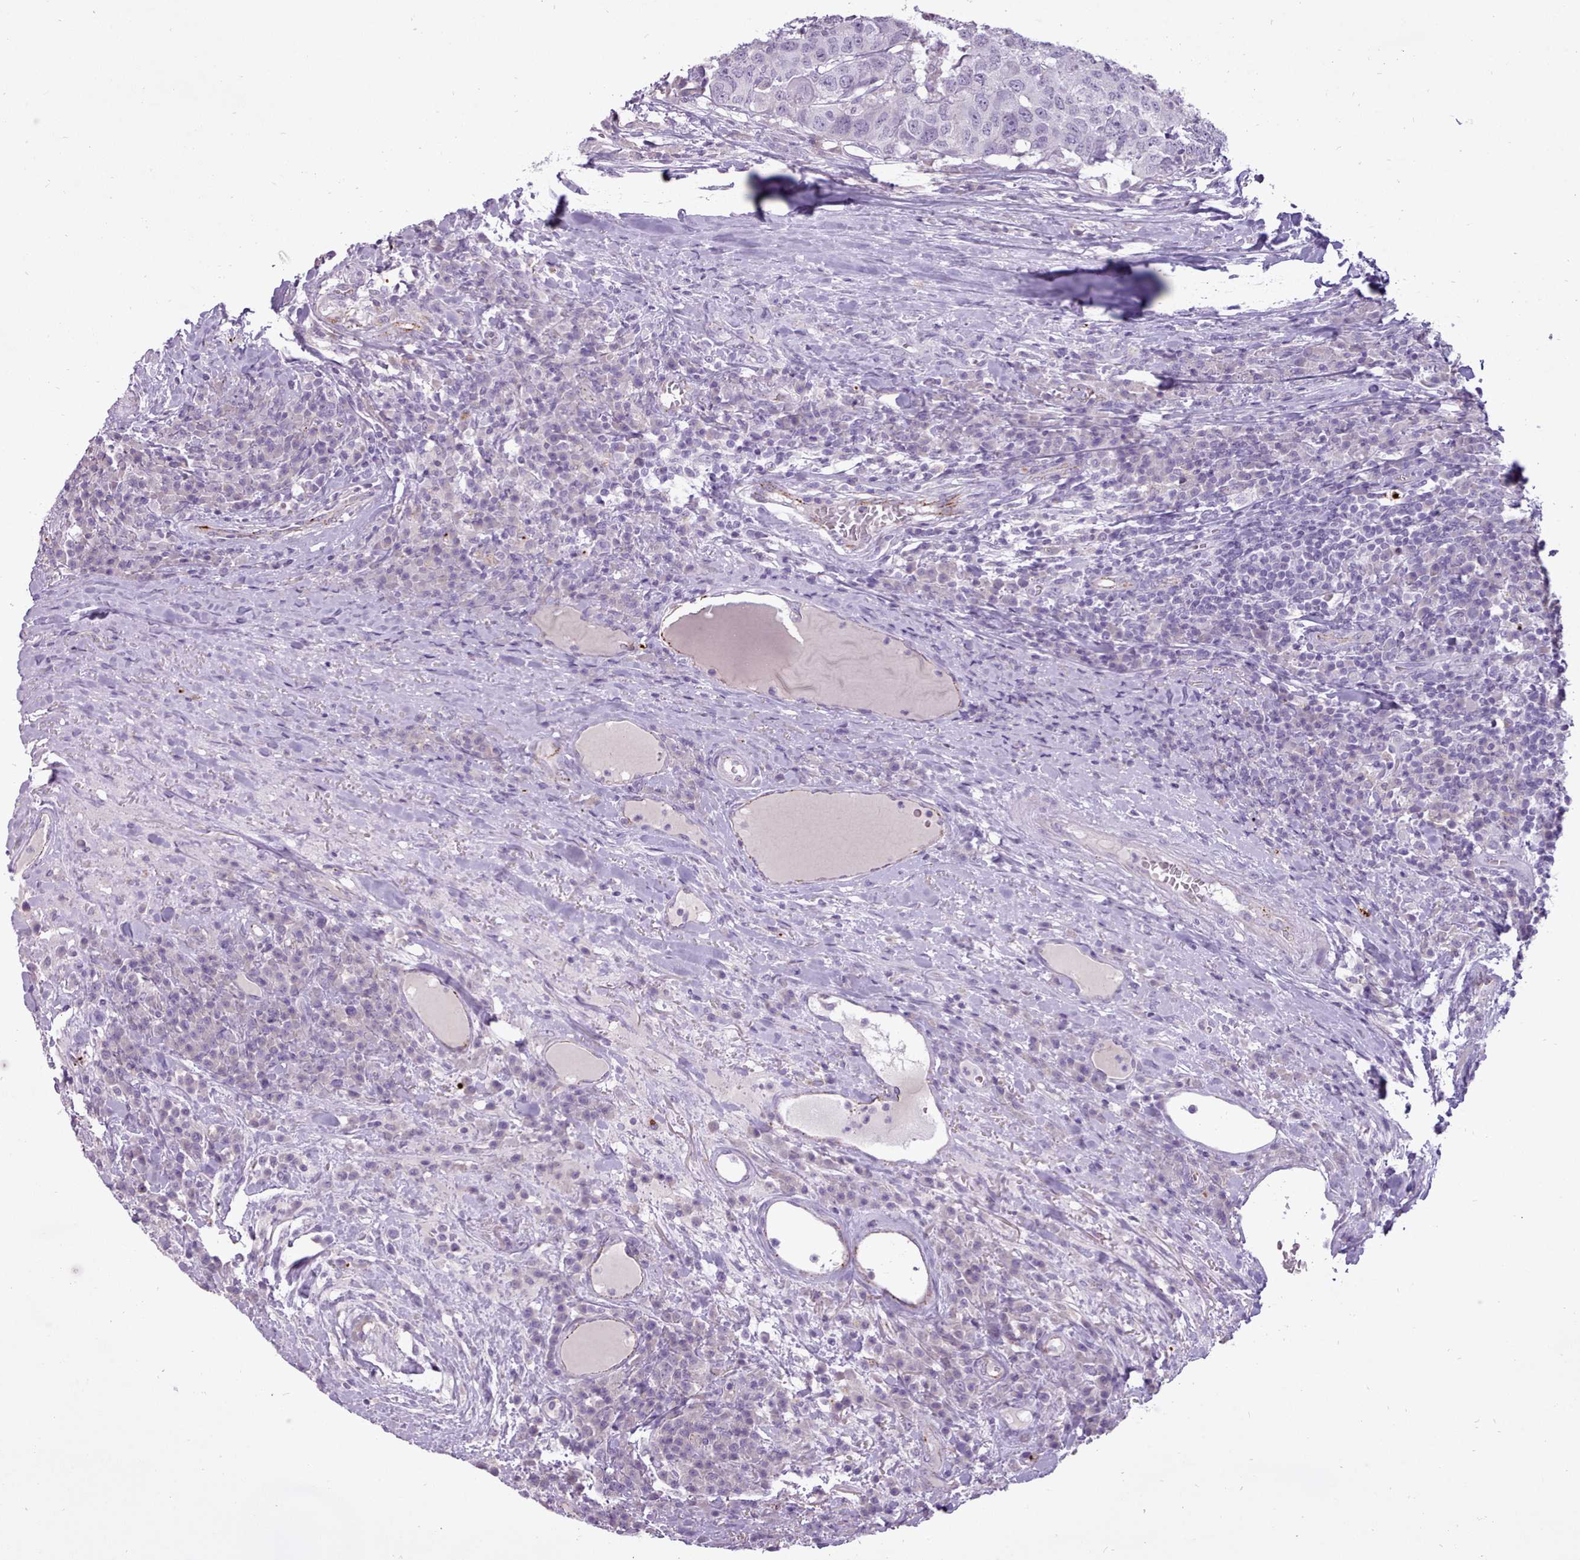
{"staining": {"intensity": "negative", "quantity": "none", "location": "none"}, "tissue": "head and neck cancer", "cell_type": "Tumor cells", "image_type": "cancer", "snomed": [{"axis": "morphology", "description": "Squamous cell carcinoma, NOS"}, {"axis": "topography", "description": "Head-Neck"}], "caption": "Protein analysis of head and neck cancer reveals no significant staining in tumor cells.", "gene": "ATRAID", "patient": {"sex": "male", "age": 66}}